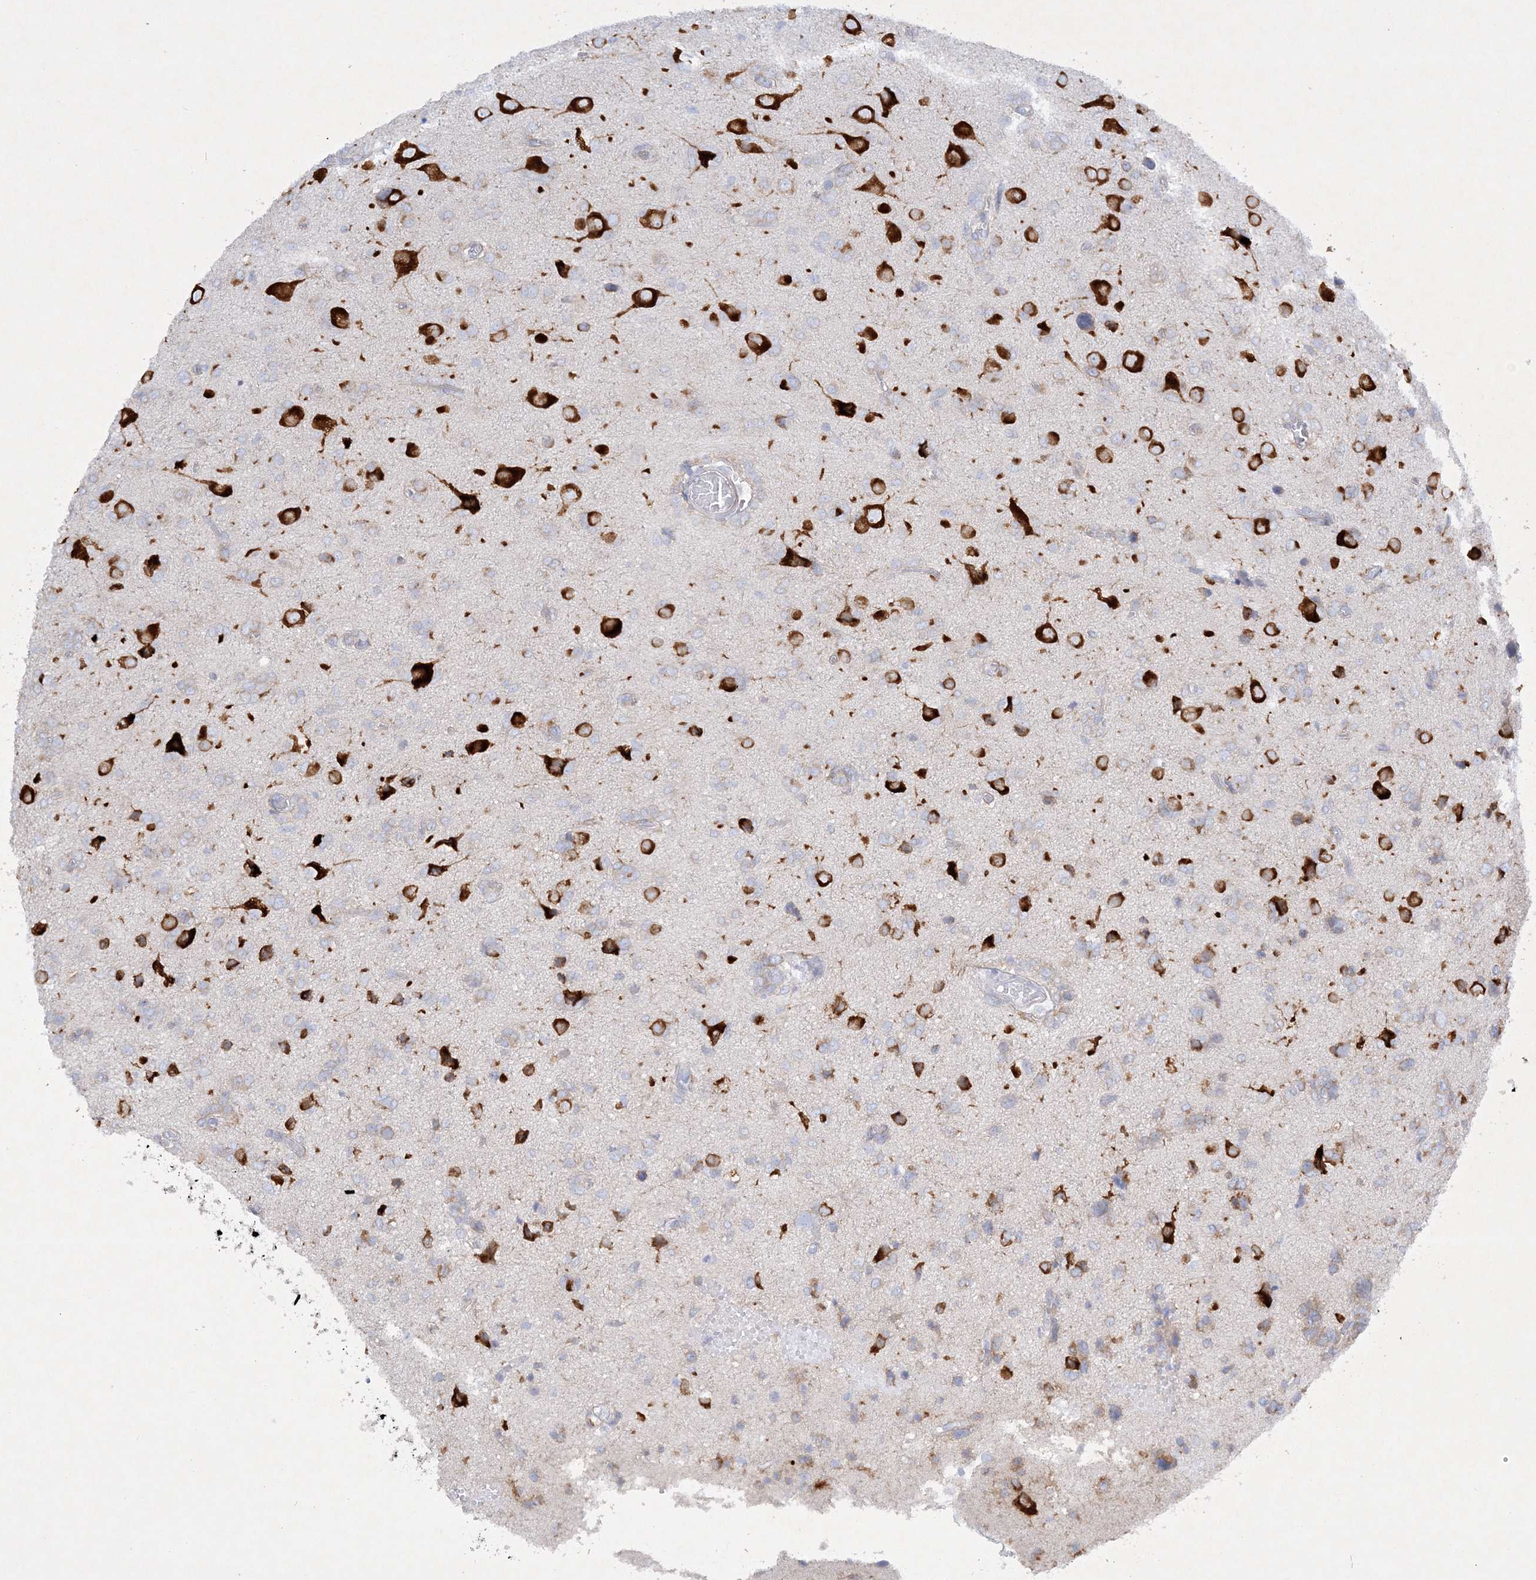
{"staining": {"intensity": "weak", "quantity": "<25%", "location": "cytoplasmic/membranous"}, "tissue": "glioma", "cell_type": "Tumor cells", "image_type": "cancer", "snomed": [{"axis": "morphology", "description": "Glioma, malignant, High grade"}, {"axis": "topography", "description": "Brain"}], "caption": "High magnification brightfield microscopy of glioma stained with DAB (3,3'-diaminobenzidine) (brown) and counterstained with hematoxylin (blue): tumor cells show no significant expression.", "gene": "FARSB", "patient": {"sex": "female", "age": 59}}